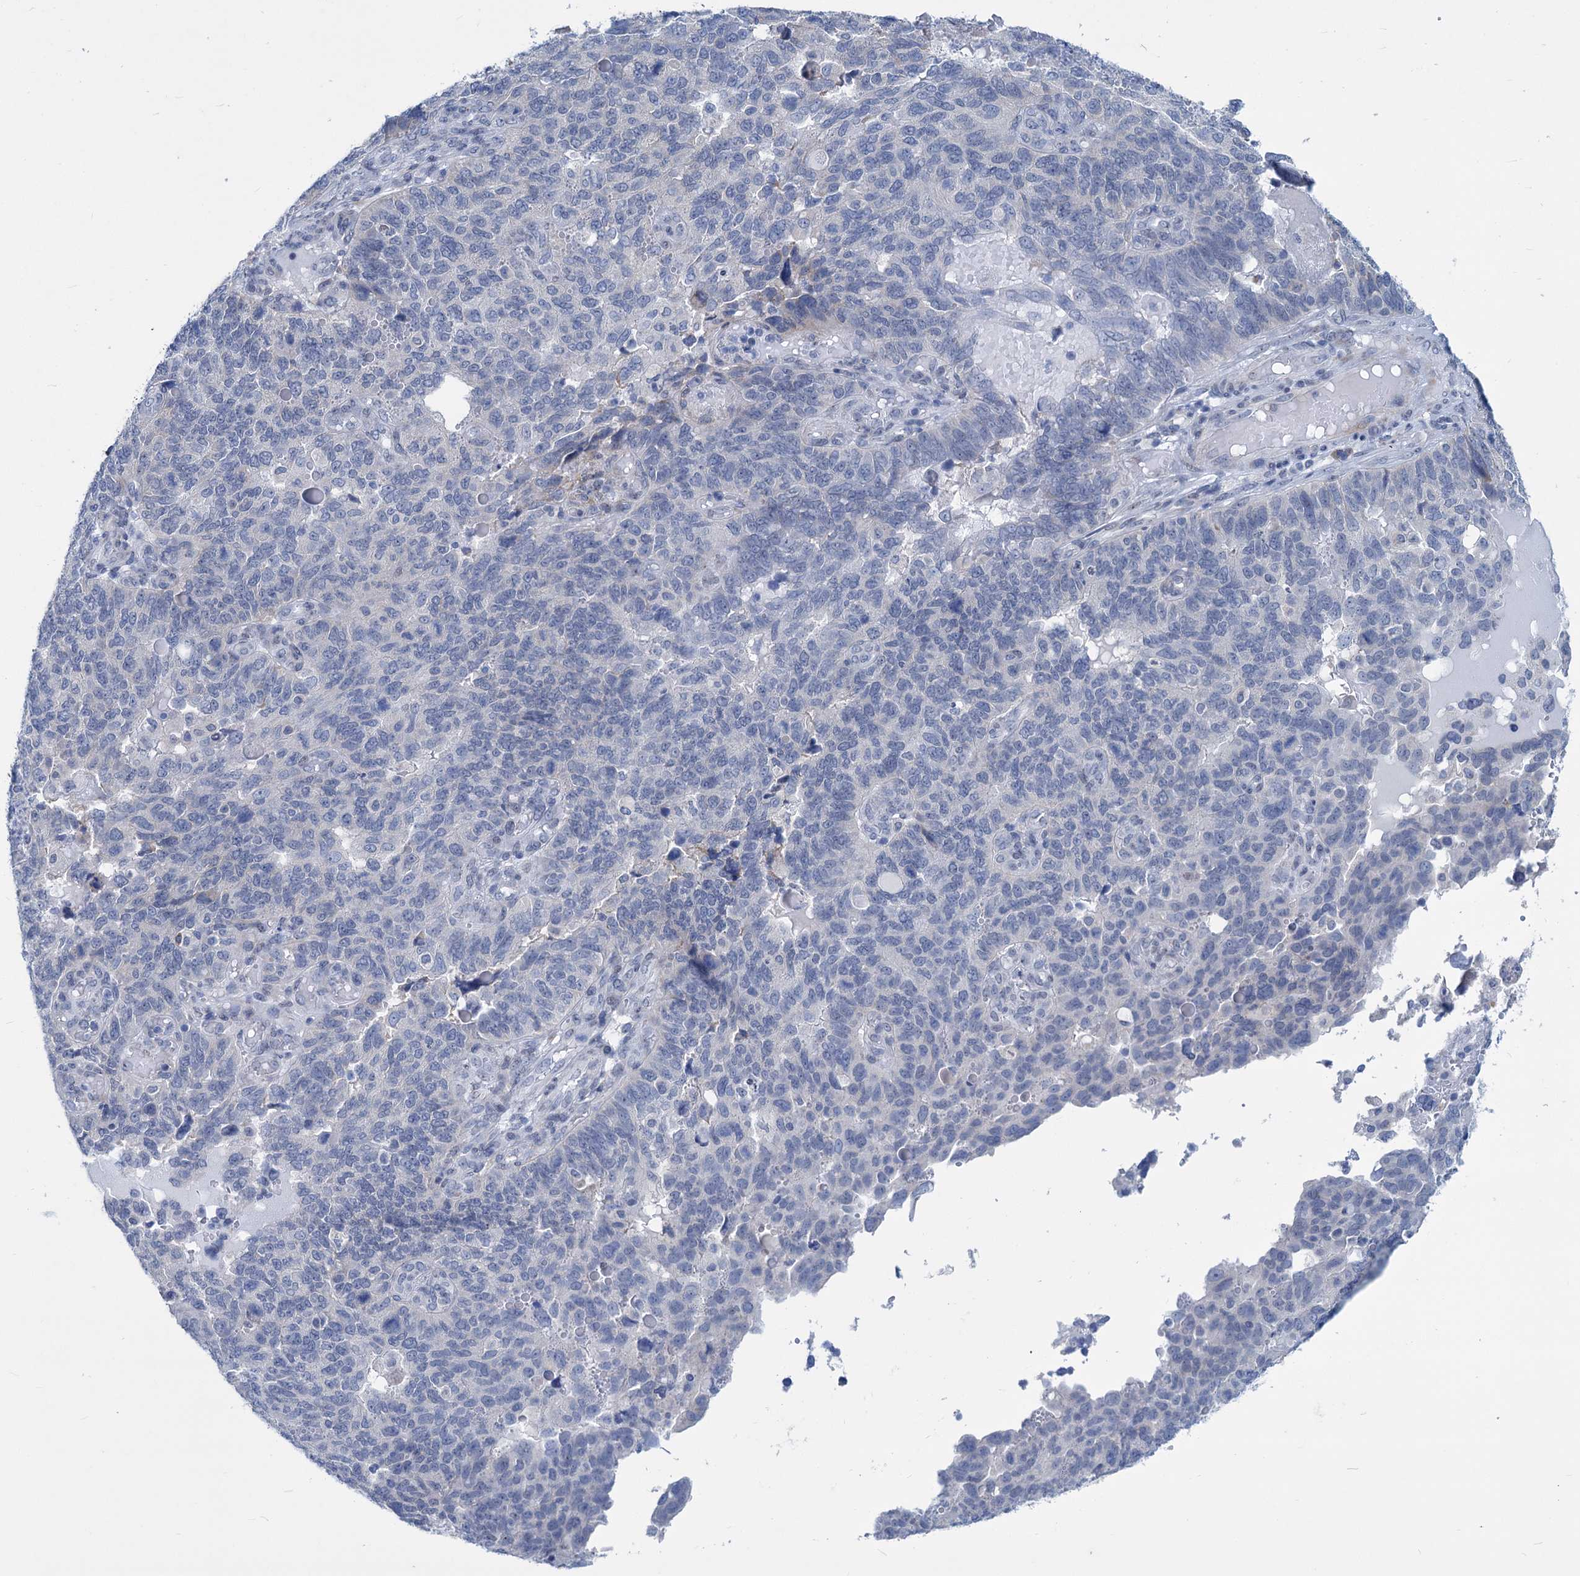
{"staining": {"intensity": "negative", "quantity": "none", "location": "none"}, "tissue": "endometrial cancer", "cell_type": "Tumor cells", "image_type": "cancer", "snomed": [{"axis": "morphology", "description": "Adenocarcinoma, NOS"}, {"axis": "topography", "description": "Endometrium"}], "caption": "Protein analysis of endometrial adenocarcinoma demonstrates no significant staining in tumor cells.", "gene": "NEU3", "patient": {"sex": "female", "age": 66}}